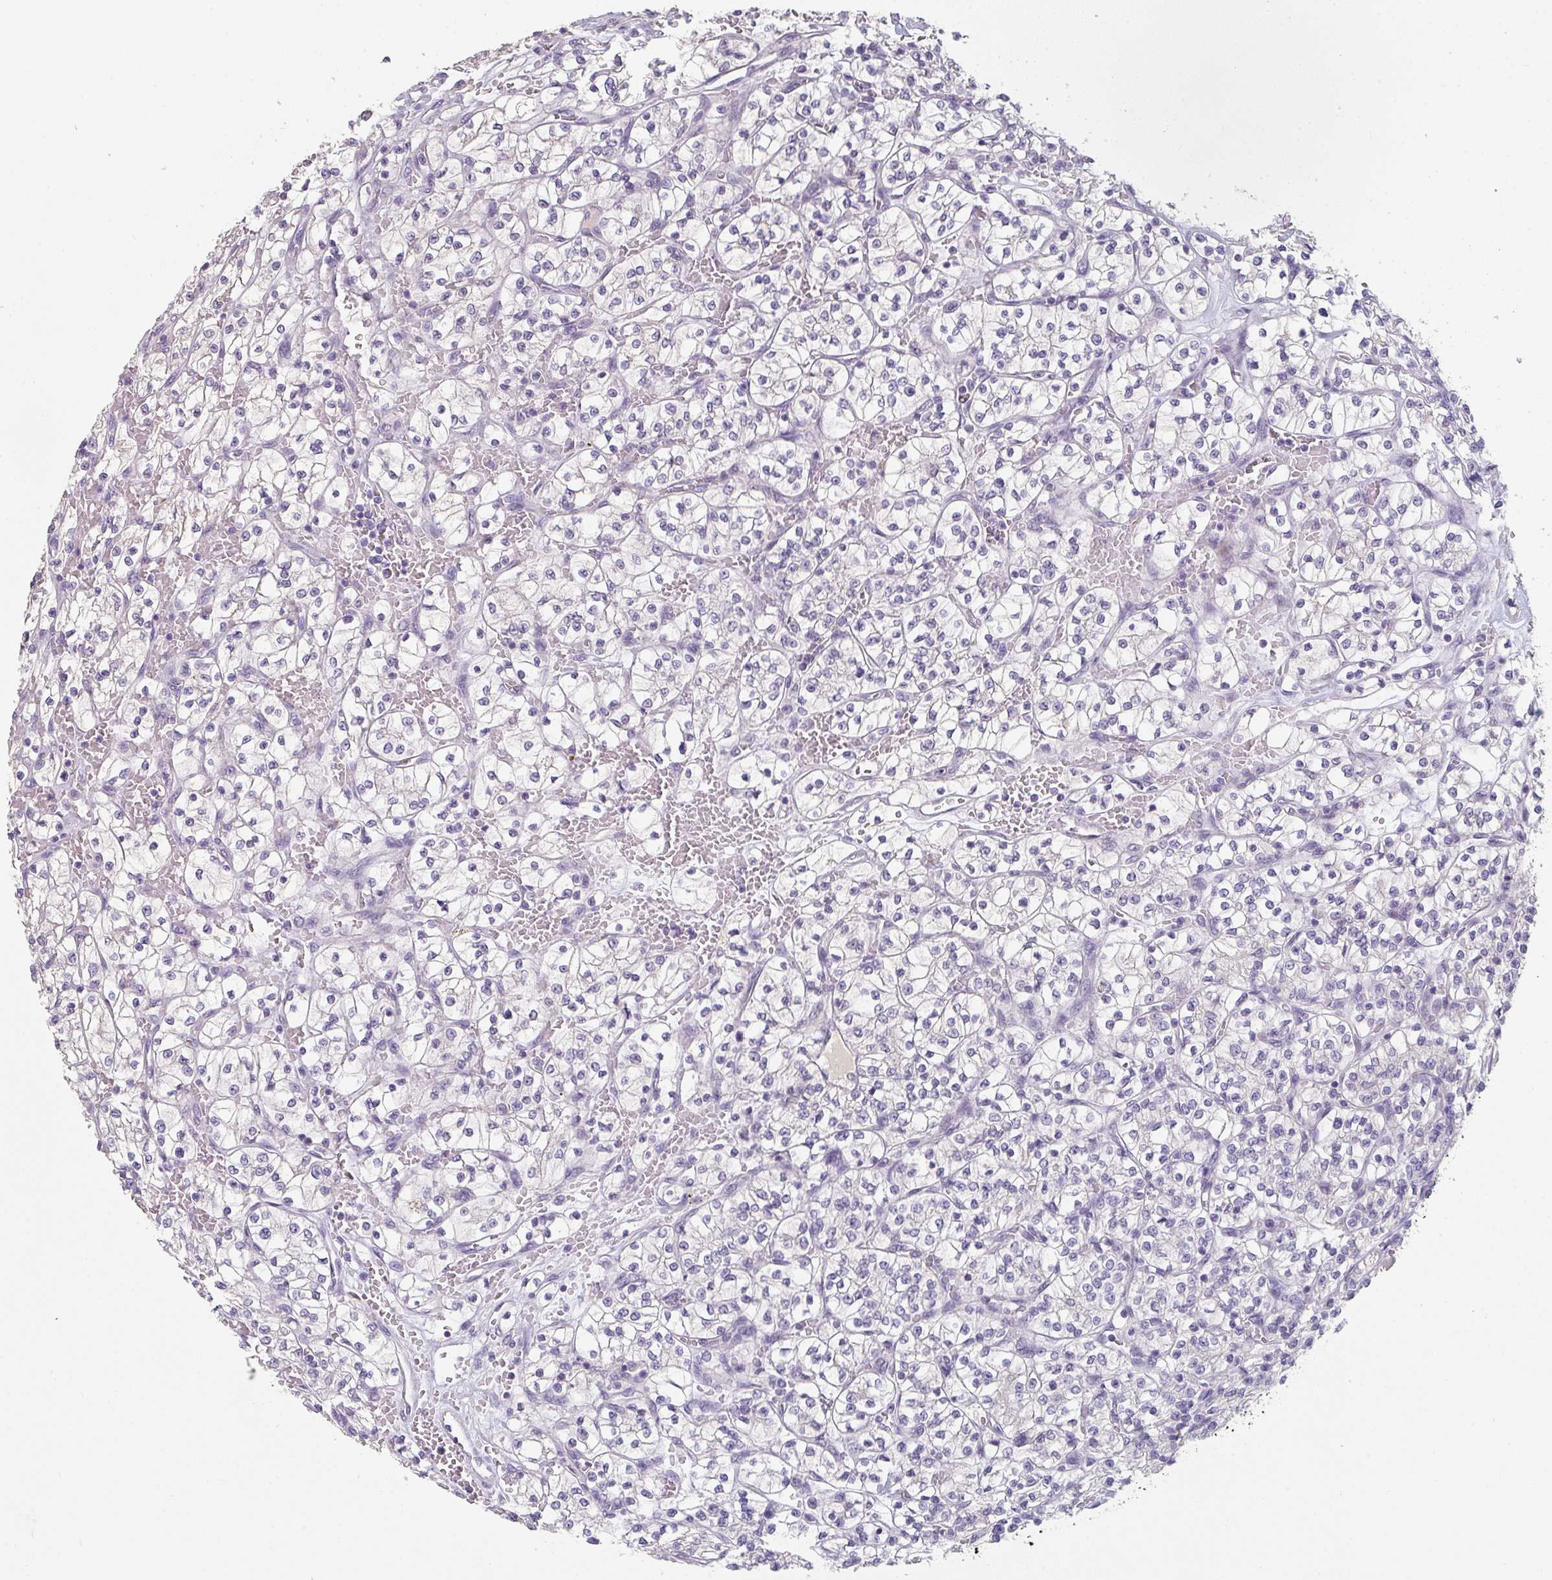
{"staining": {"intensity": "negative", "quantity": "none", "location": "none"}, "tissue": "renal cancer", "cell_type": "Tumor cells", "image_type": "cancer", "snomed": [{"axis": "morphology", "description": "Adenocarcinoma, NOS"}, {"axis": "topography", "description": "Kidney"}], "caption": "DAB (3,3'-diaminobenzidine) immunohistochemical staining of renal adenocarcinoma exhibits no significant expression in tumor cells. (DAB (3,3'-diaminobenzidine) immunohistochemistry (IHC) visualized using brightfield microscopy, high magnification).", "gene": "C1QTNF8", "patient": {"sex": "female", "age": 64}}